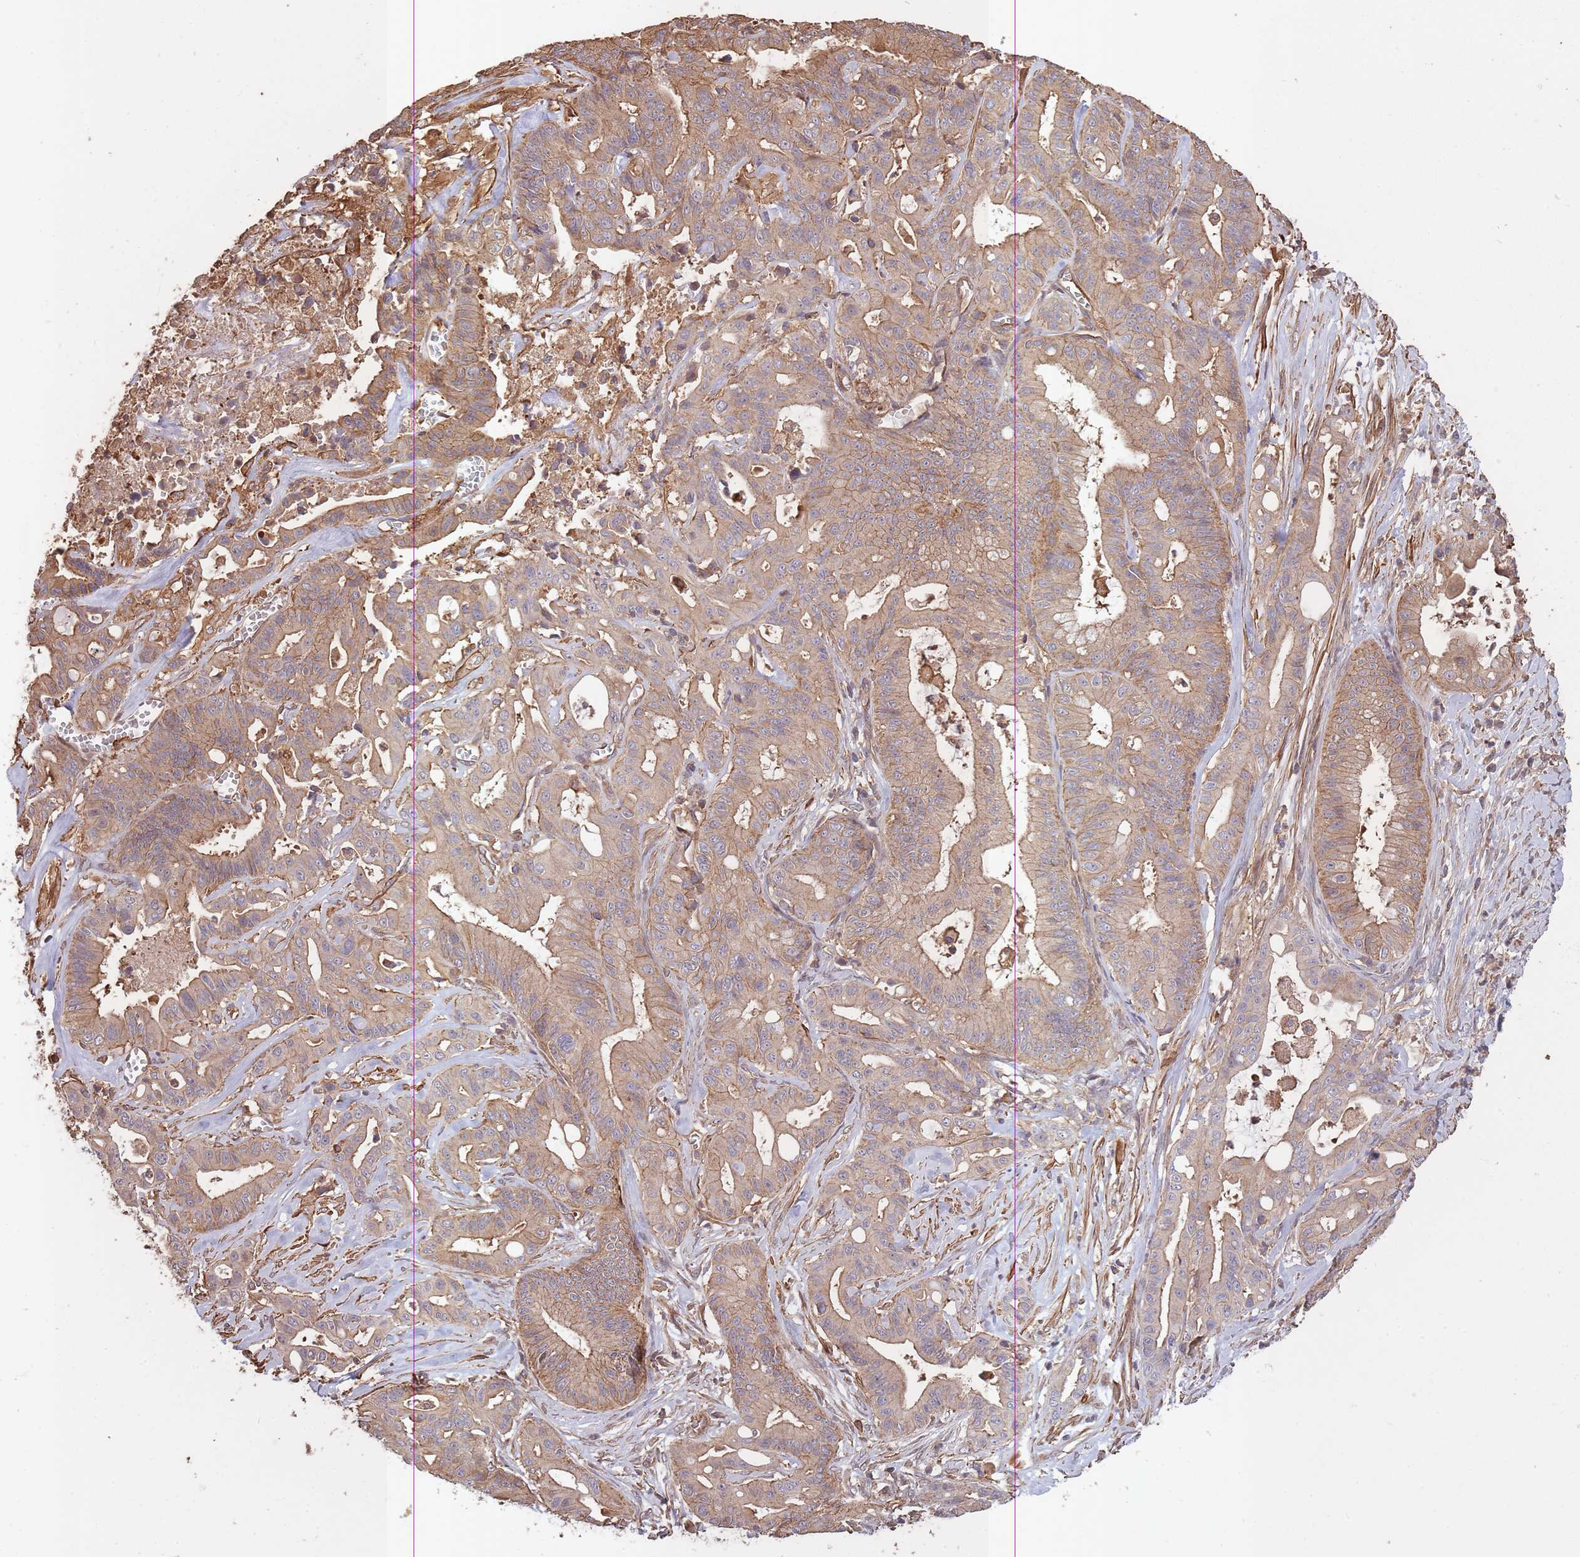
{"staining": {"intensity": "moderate", "quantity": ">75%", "location": "cytoplasmic/membranous"}, "tissue": "ovarian cancer", "cell_type": "Tumor cells", "image_type": "cancer", "snomed": [{"axis": "morphology", "description": "Cystadenocarcinoma, mucinous, NOS"}, {"axis": "topography", "description": "Ovary"}], "caption": "Ovarian mucinous cystadenocarcinoma tissue shows moderate cytoplasmic/membranous positivity in about >75% of tumor cells", "gene": "ARMH3", "patient": {"sex": "female", "age": 70}}